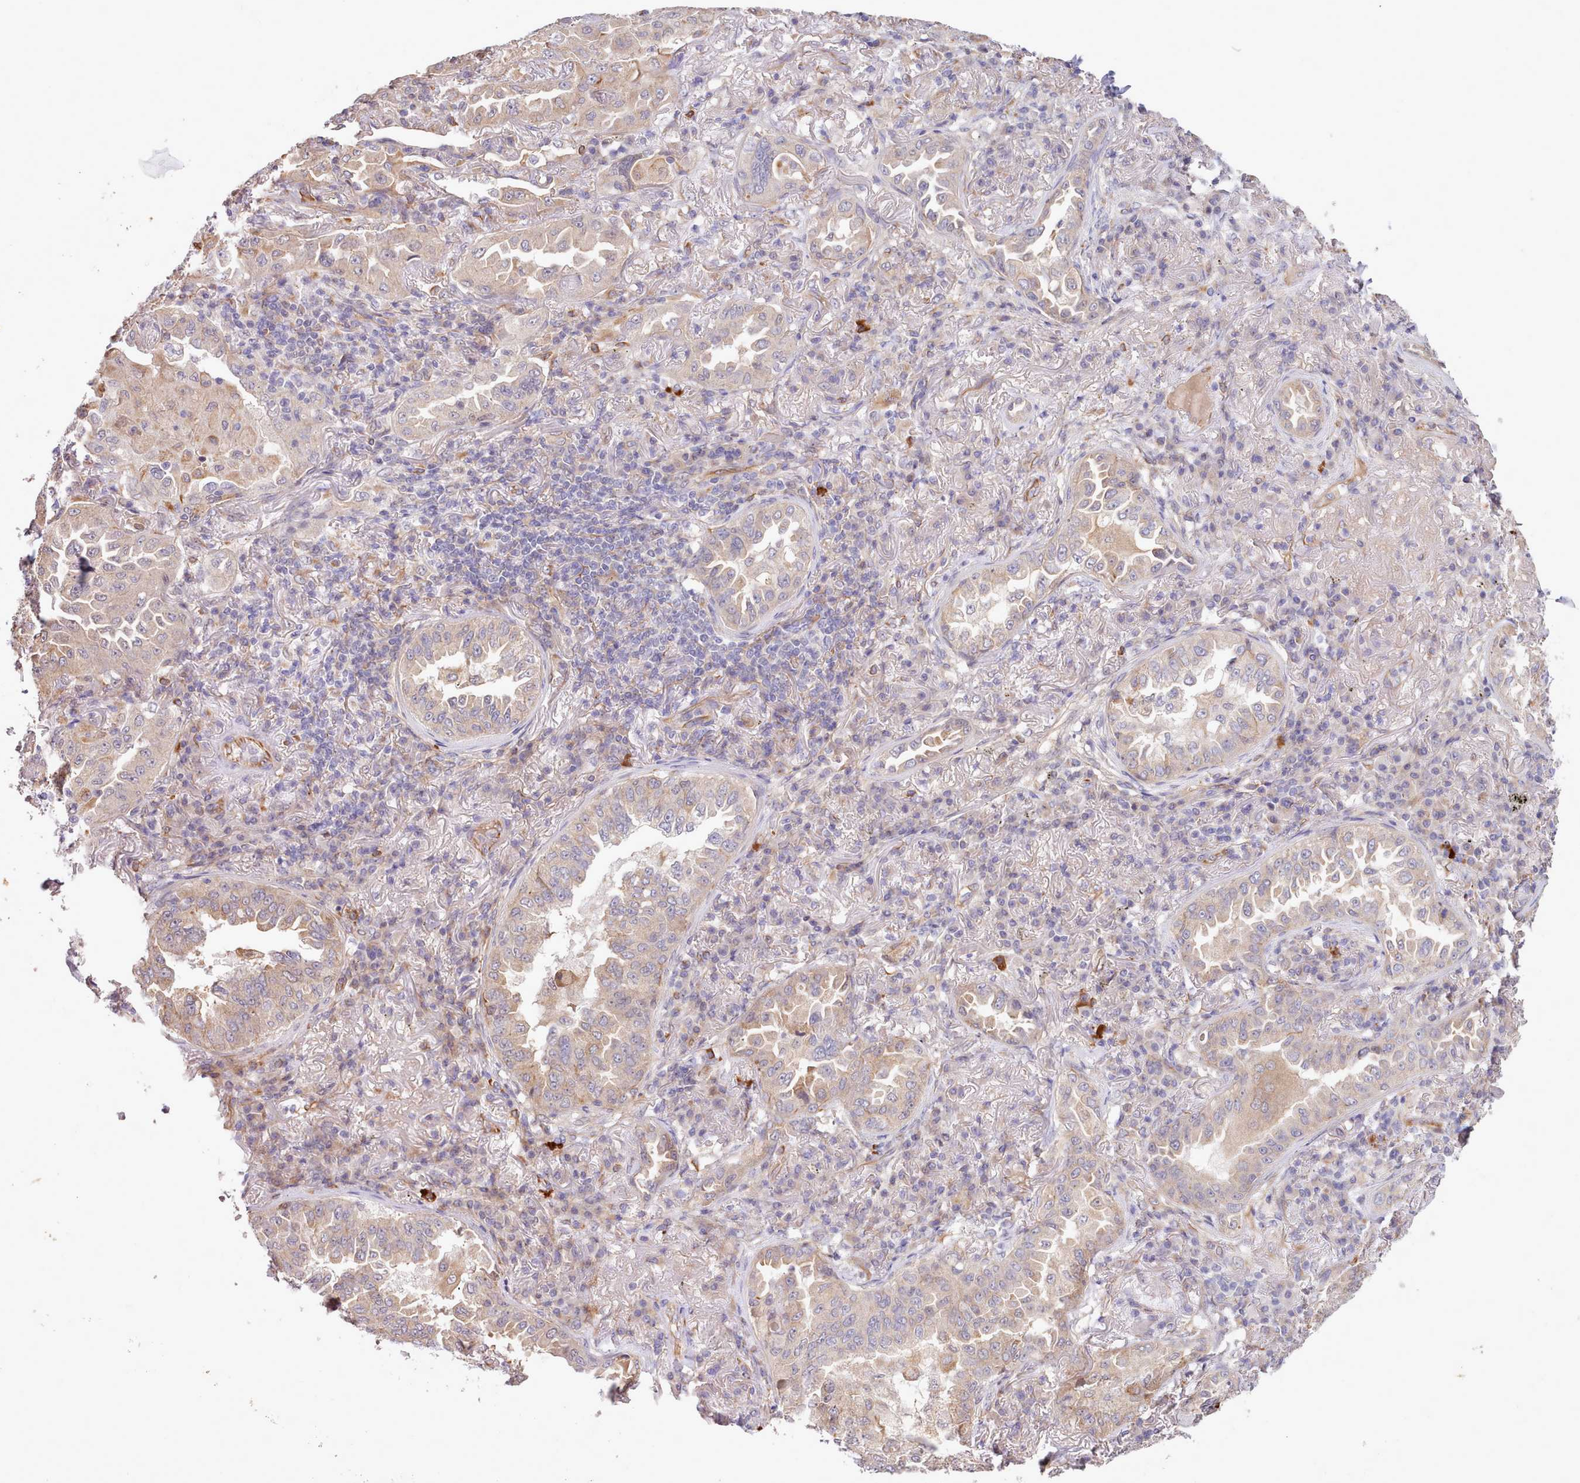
{"staining": {"intensity": "weak", "quantity": "25%-75%", "location": "cytoplasmic/membranous"}, "tissue": "lung cancer", "cell_type": "Tumor cells", "image_type": "cancer", "snomed": [{"axis": "morphology", "description": "Adenocarcinoma, NOS"}, {"axis": "topography", "description": "Lung"}], "caption": "Lung adenocarcinoma tissue reveals weak cytoplasmic/membranous positivity in about 25%-75% of tumor cells, visualized by immunohistochemistry.", "gene": "ZC3H13", "patient": {"sex": "female", "age": 69}}